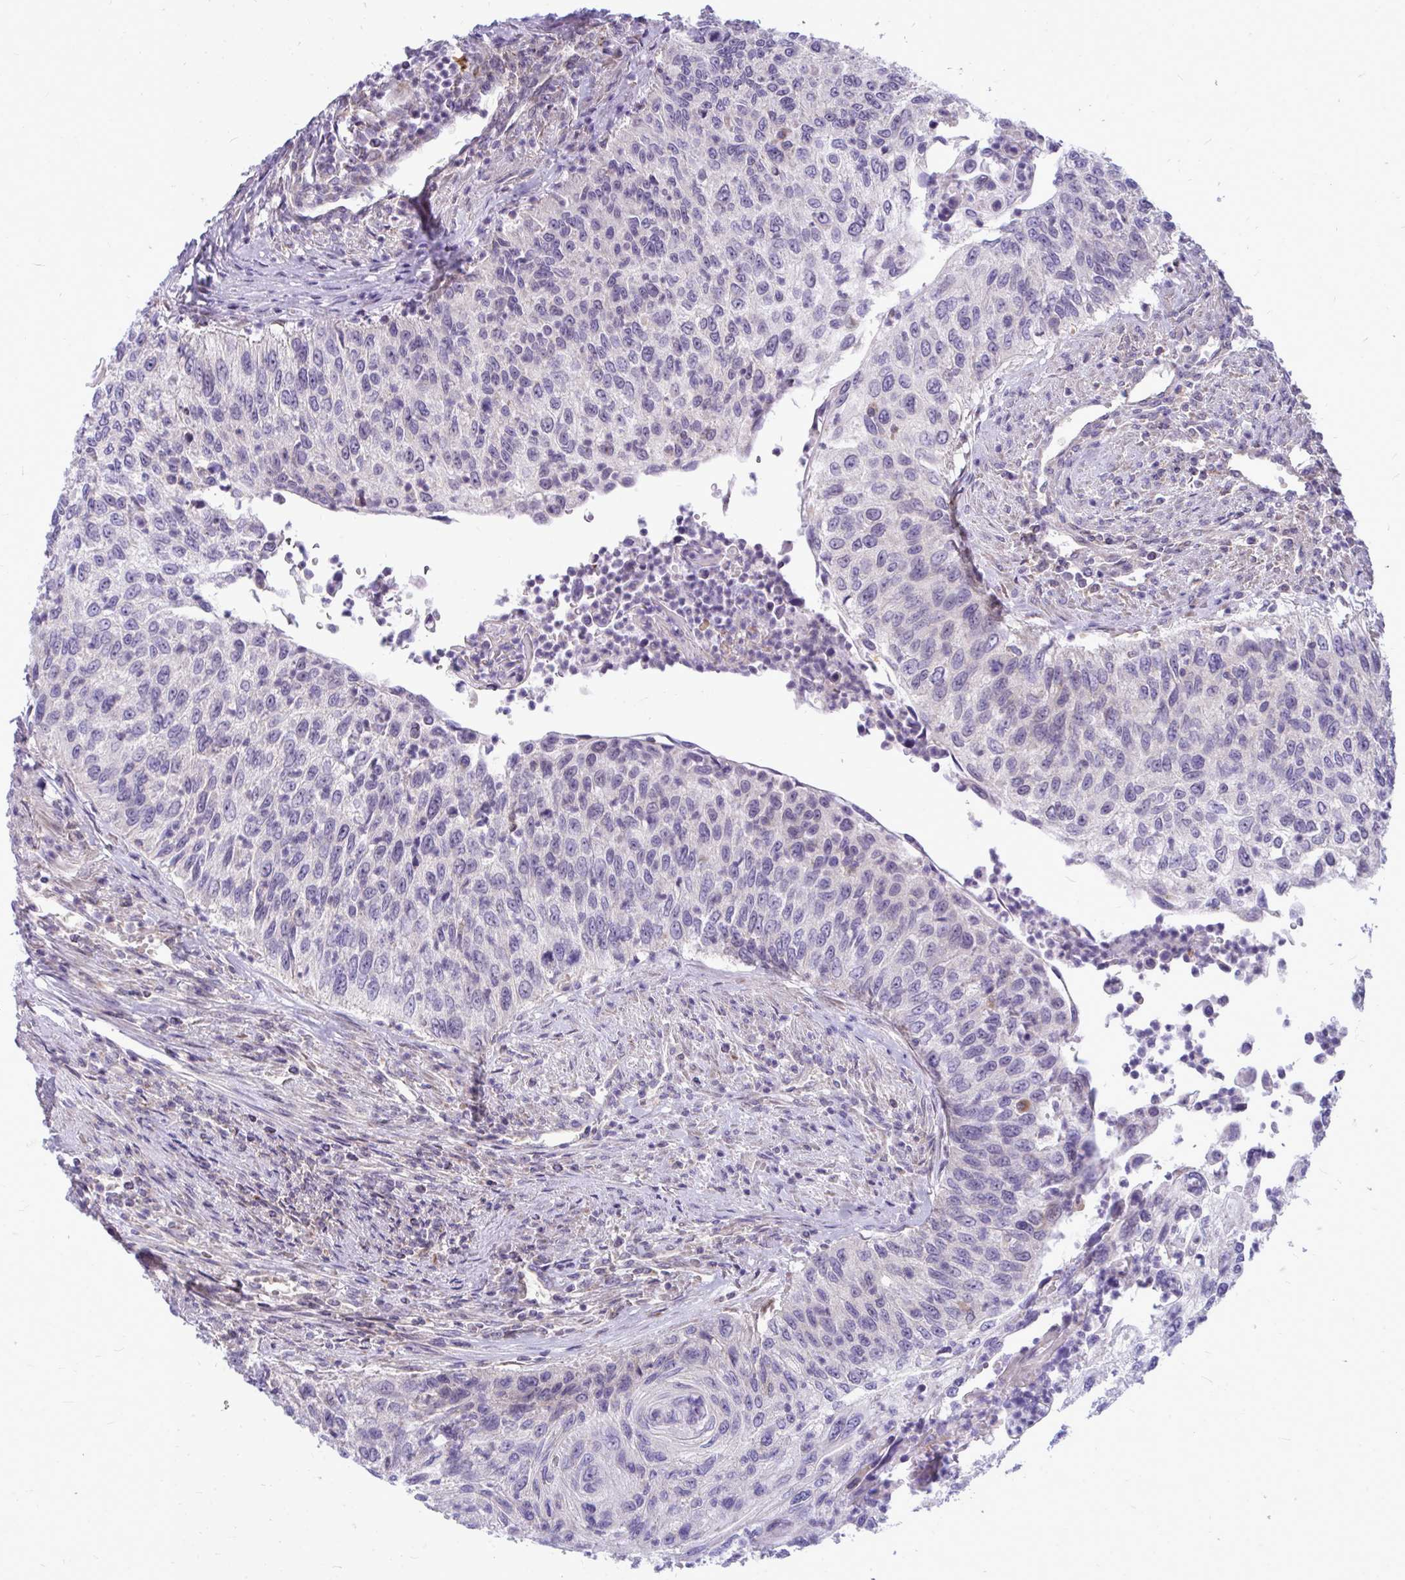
{"staining": {"intensity": "negative", "quantity": "none", "location": "none"}, "tissue": "urothelial cancer", "cell_type": "Tumor cells", "image_type": "cancer", "snomed": [{"axis": "morphology", "description": "Urothelial carcinoma, High grade"}, {"axis": "topography", "description": "Urinary bladder"}], "caption": "An immunohistochemistry (IHC) image of urothelial carcinoma (high-grade) is shown. There is no staining in tumor cells of urothelial carcinoma (high-grade).", "gene": "ZSCAN25", "patient": {"sex": "female", "age": 60}}